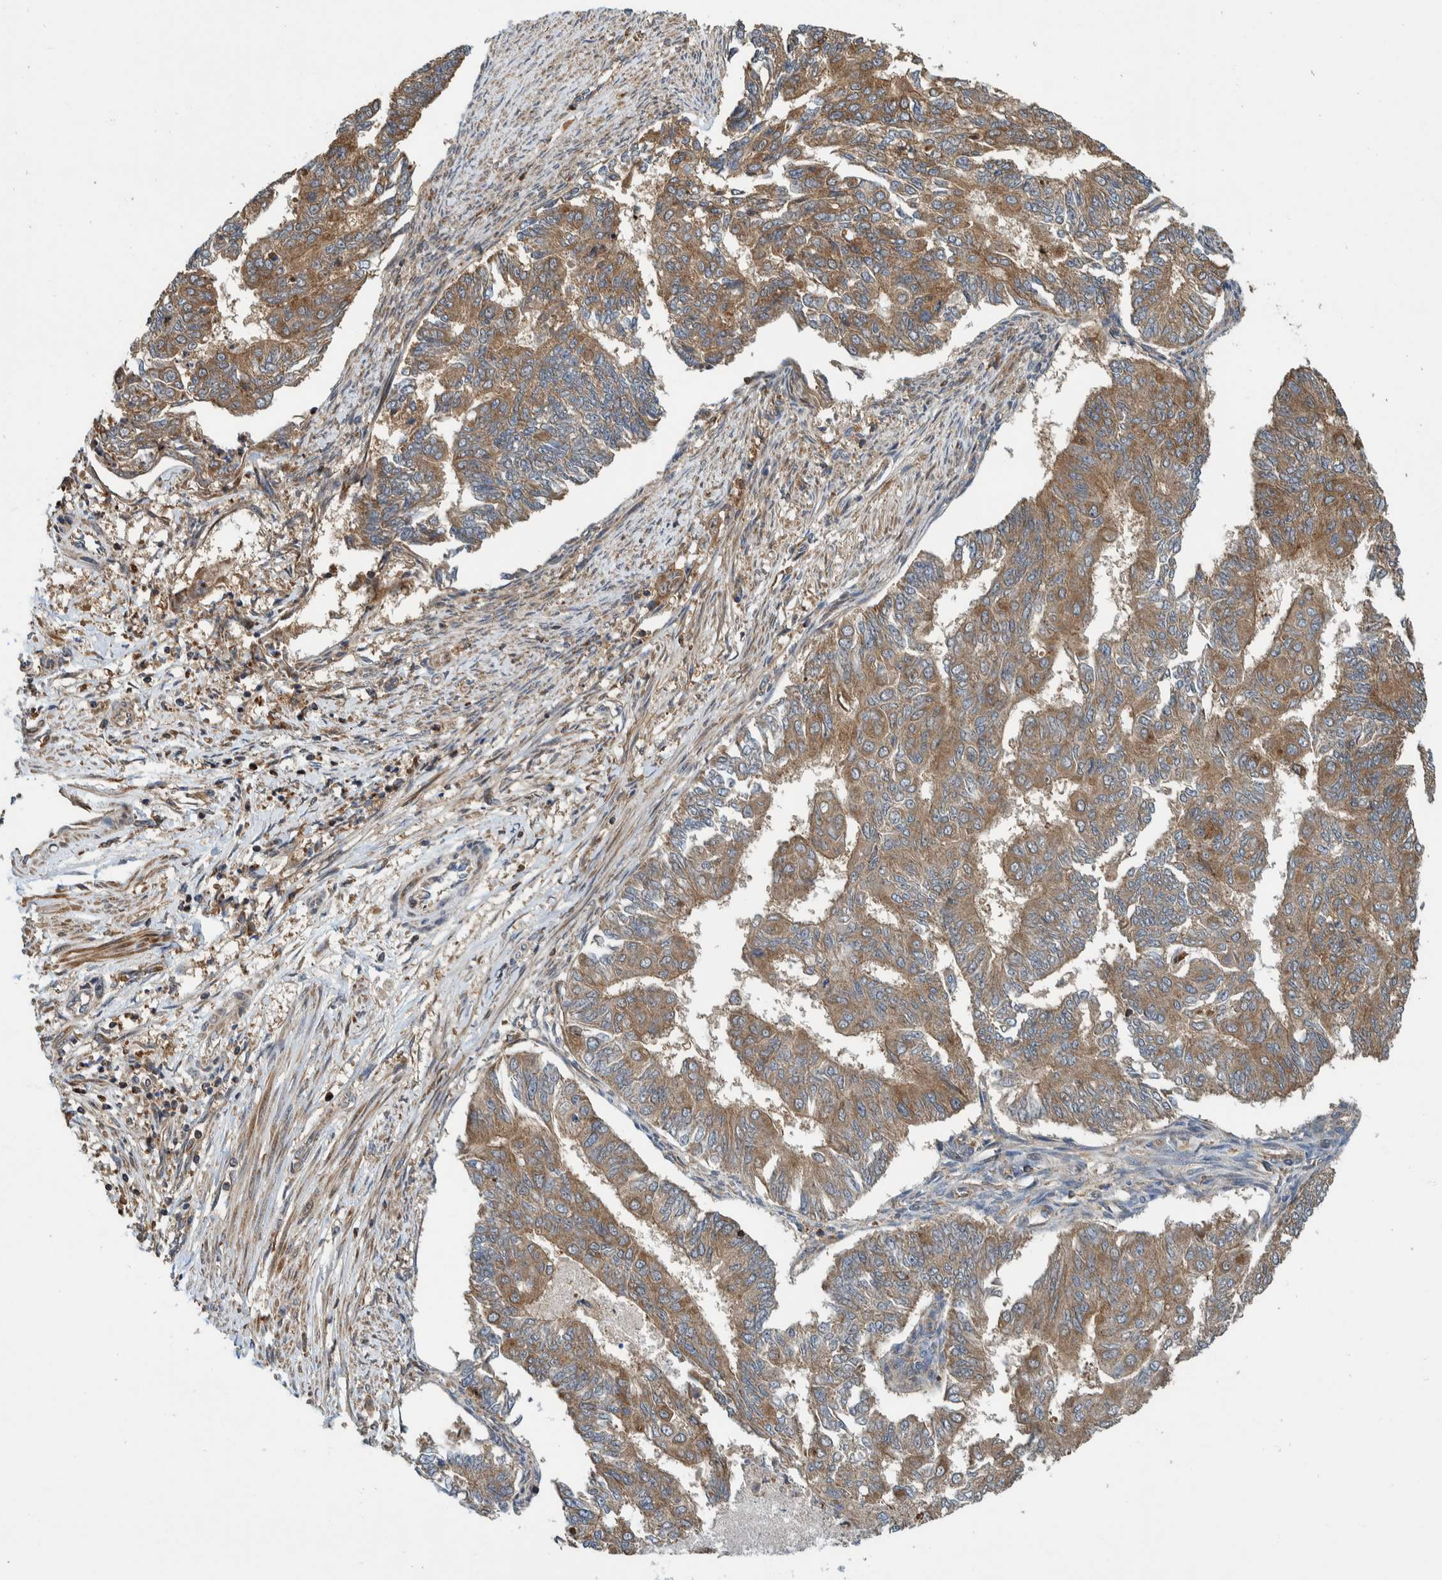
{"staining": {"intensity": "moderate", "quantity": ">75%", "location": "cytoplasmic/membranous"}, "tissue": "endometrial cancer", "cell_type": "Tumor cells", "image_type": "cancer", "snomed": [{"axis": "morphology", "description": "Adenocarcinoma, NOS"}, {"axis": "topography", "description": "Endometrium"}], "caption": "IHC photomicrograph of neoplastic tissue: human adenocarcinoma (endometrial) stained using immunohistochemistry (IHC) exhibits medium levels of moderate protein expression localized specifically in the cytoplasmic/membranous of tumor cells, appearing as a cytoplasmic/membranous brown color.", "gene": "CCDC57", "patient": {"sex": "female", "age": 32}}